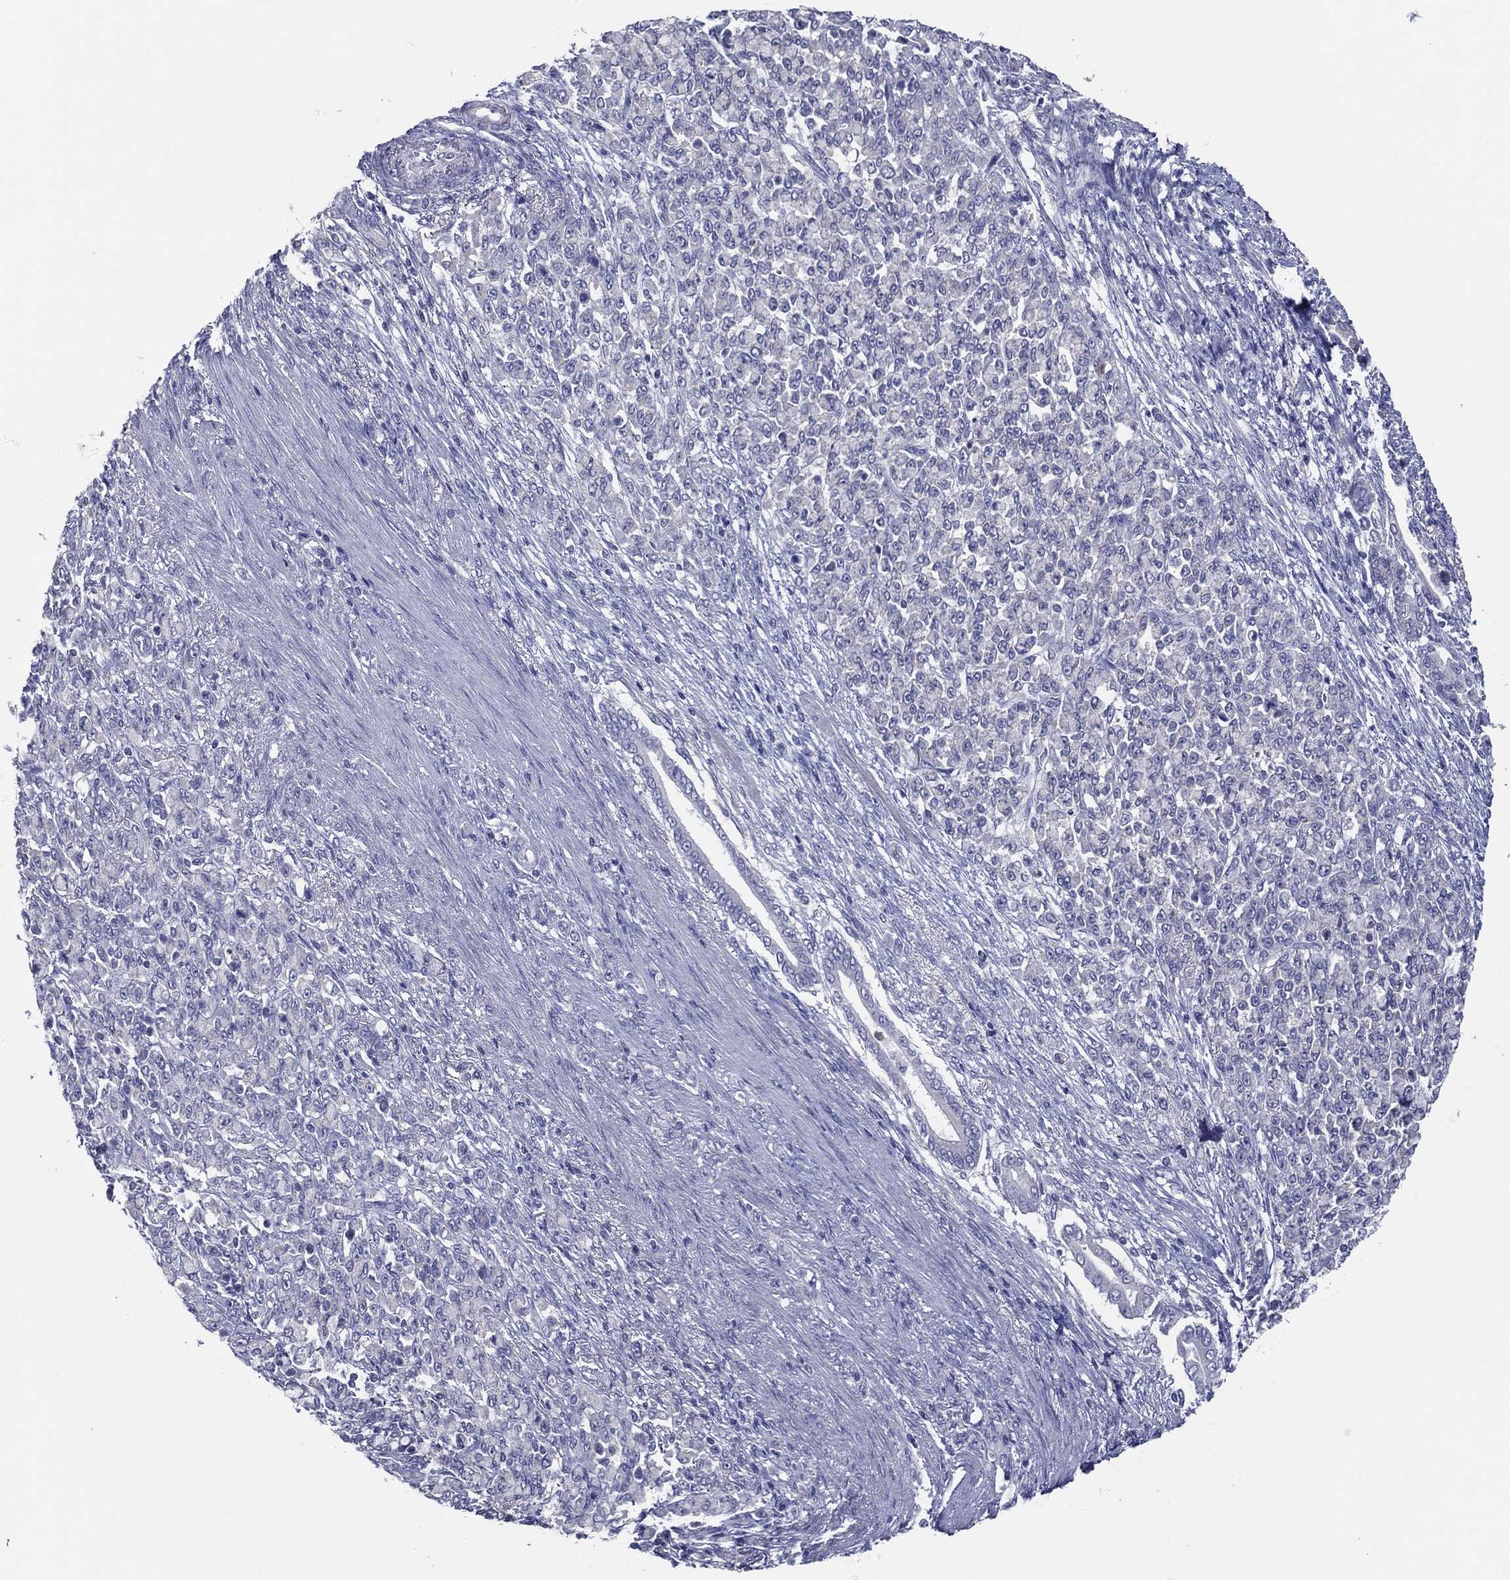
{"staining": {"intensity": "negative", "quantity": "none", "location": "none"}, "tissue": "stomach cancer", "cell_type": "Tumor cells", "image_type": "cancer", "snomed": [{"axis": "morphology", "description": "Normal tissue, NOS"}, {"axis": "morphology", "description": "Adenocarcinoma, NOS"}, {"axis": "topography", "description": "Stomach"}], "caption": "The photomicrograph demonstrates no staining of tumor cells in stomach adenocarcinoma.", "gene": "SLC13A4", "patient": {"sex": "female", "age": 79}}